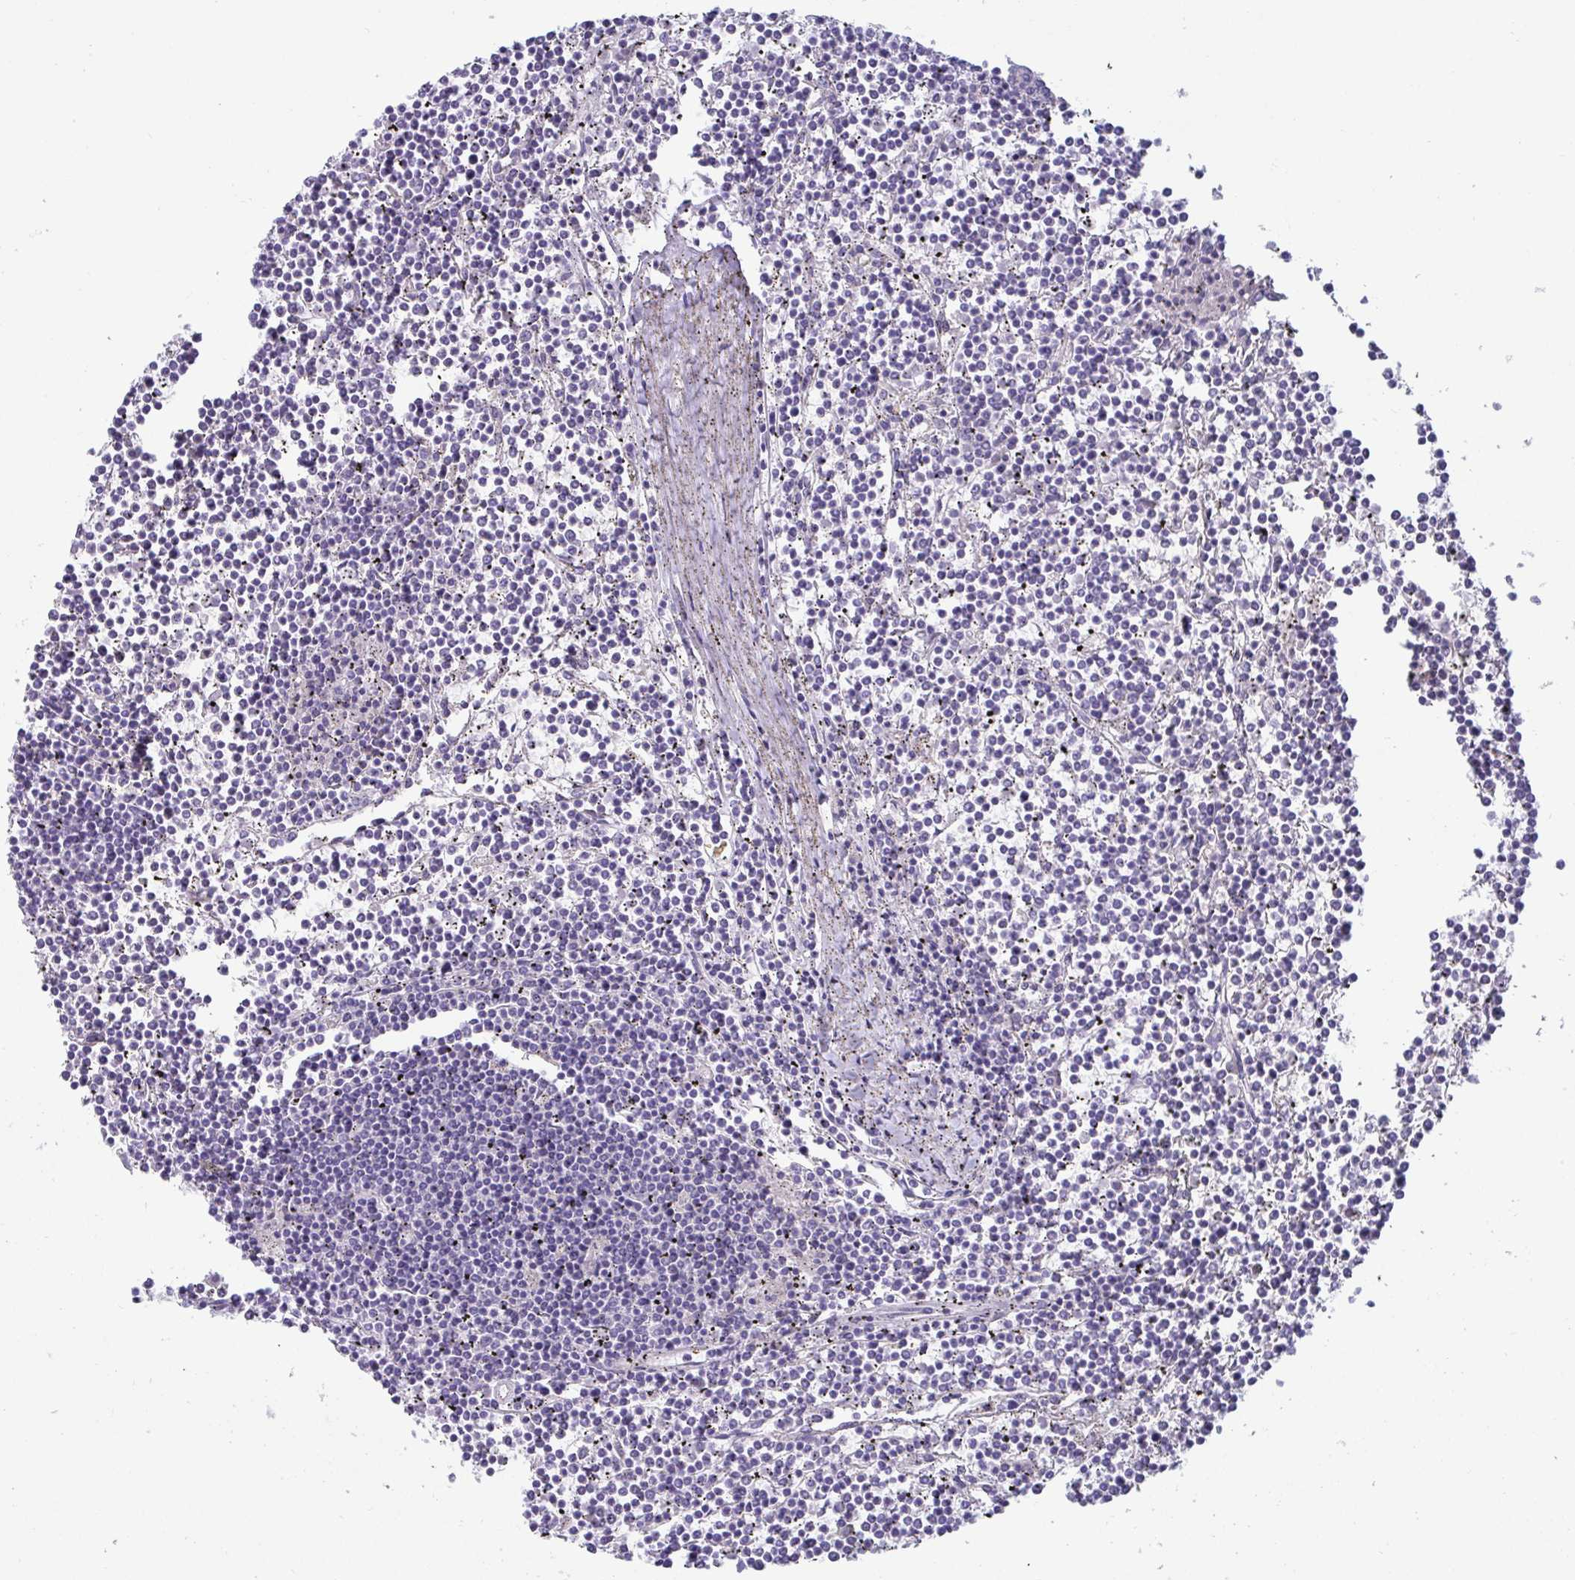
{"staining": {"intensity": "negative", "quantity": "none", "location": "none"}, "tissue": "lymphoma", "cell_type": "Tumor cells", "image_type": "cancer", "snomed": [{"axis": "morphology", "description": "Malignant lymphoma, non-Hodgkin's type, Low grade"}, {"axis": "topography", "description": "Spleen"}], "caption": "Tumor cells are negative for protein expression in human malignant lymphoma, non-Hodgkin's type (low-grade). (Stains: DAB (3,3'-diaminobenzidine) immunohistochemistry (IHC) with hematoxylin counter stain, Microscopy: brightfield microscopy at high magnification).", "gene": "NPY", "patient": {"sex": "female", "age": 19}}